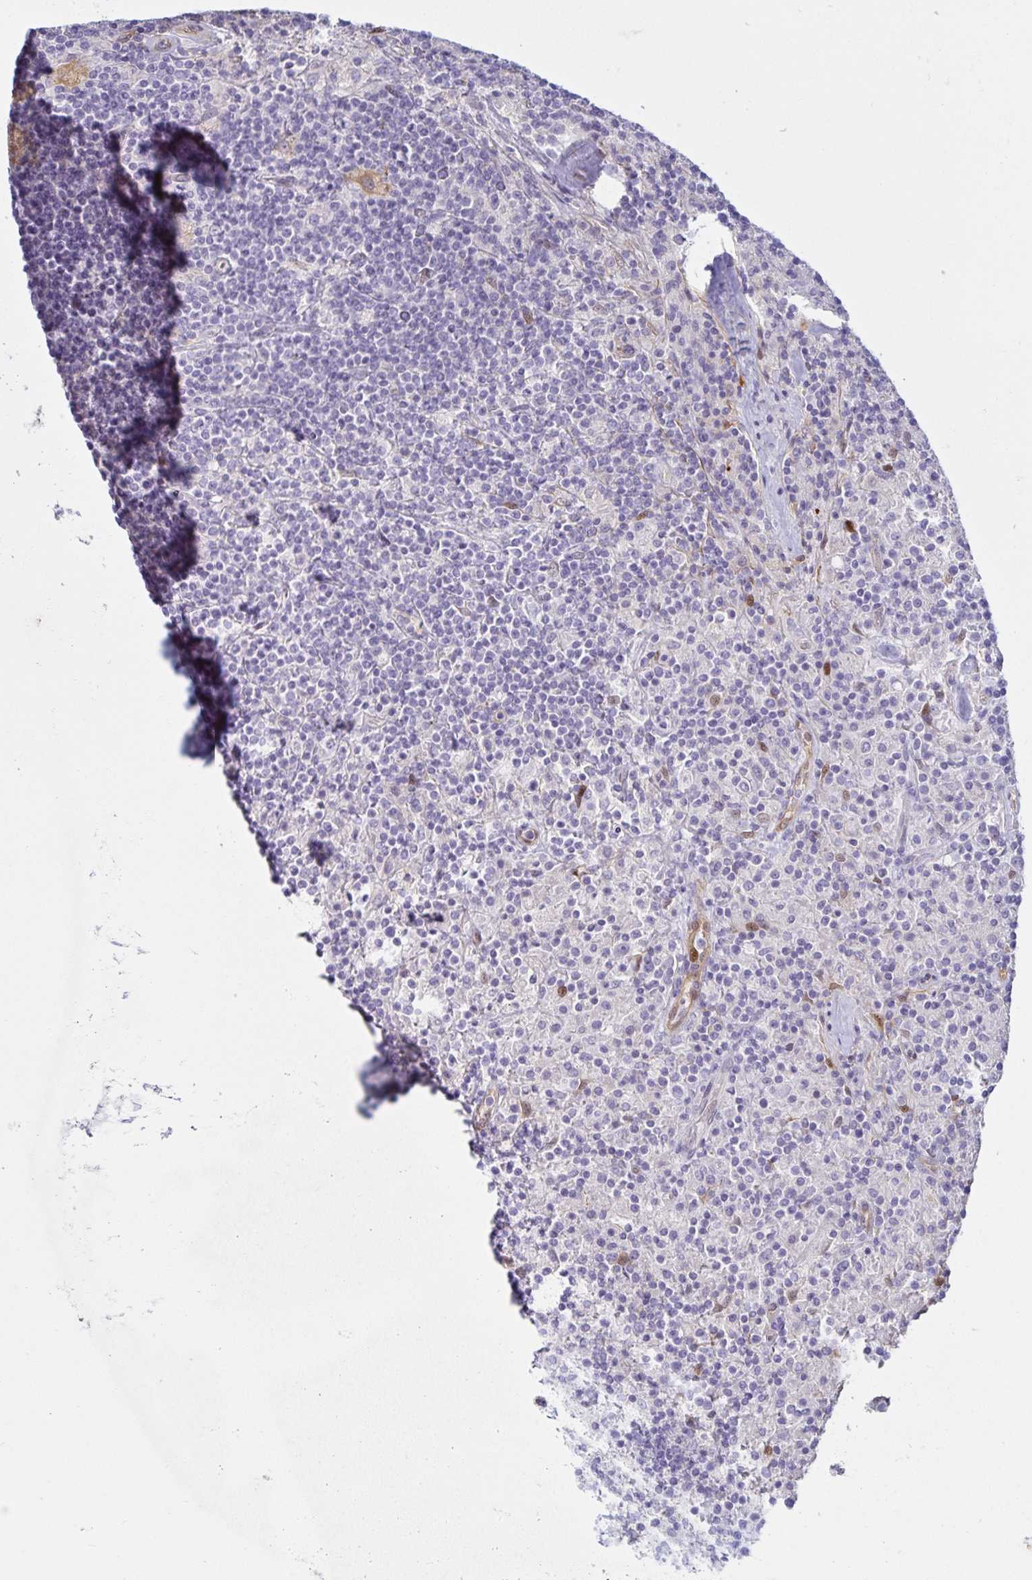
{"staining": {"intensity": "negative", "quantity": "none", "location": "none"}, "tissue": "lymphoma", "cell_type": "Tumor cells", "image_type": "cancer", "snomed": [{"axis": "morphology", "description": "Hodgkin's disease, NOS"}, {"axis": "topography", "description": "Lymph node"}], "caption": "DAB immunohistochemical staining of Hodgkin's disease reveals no significant expression in tumor cells.", "gene": "SPAG4", "patient": {"sex": "male", "age": 70}}